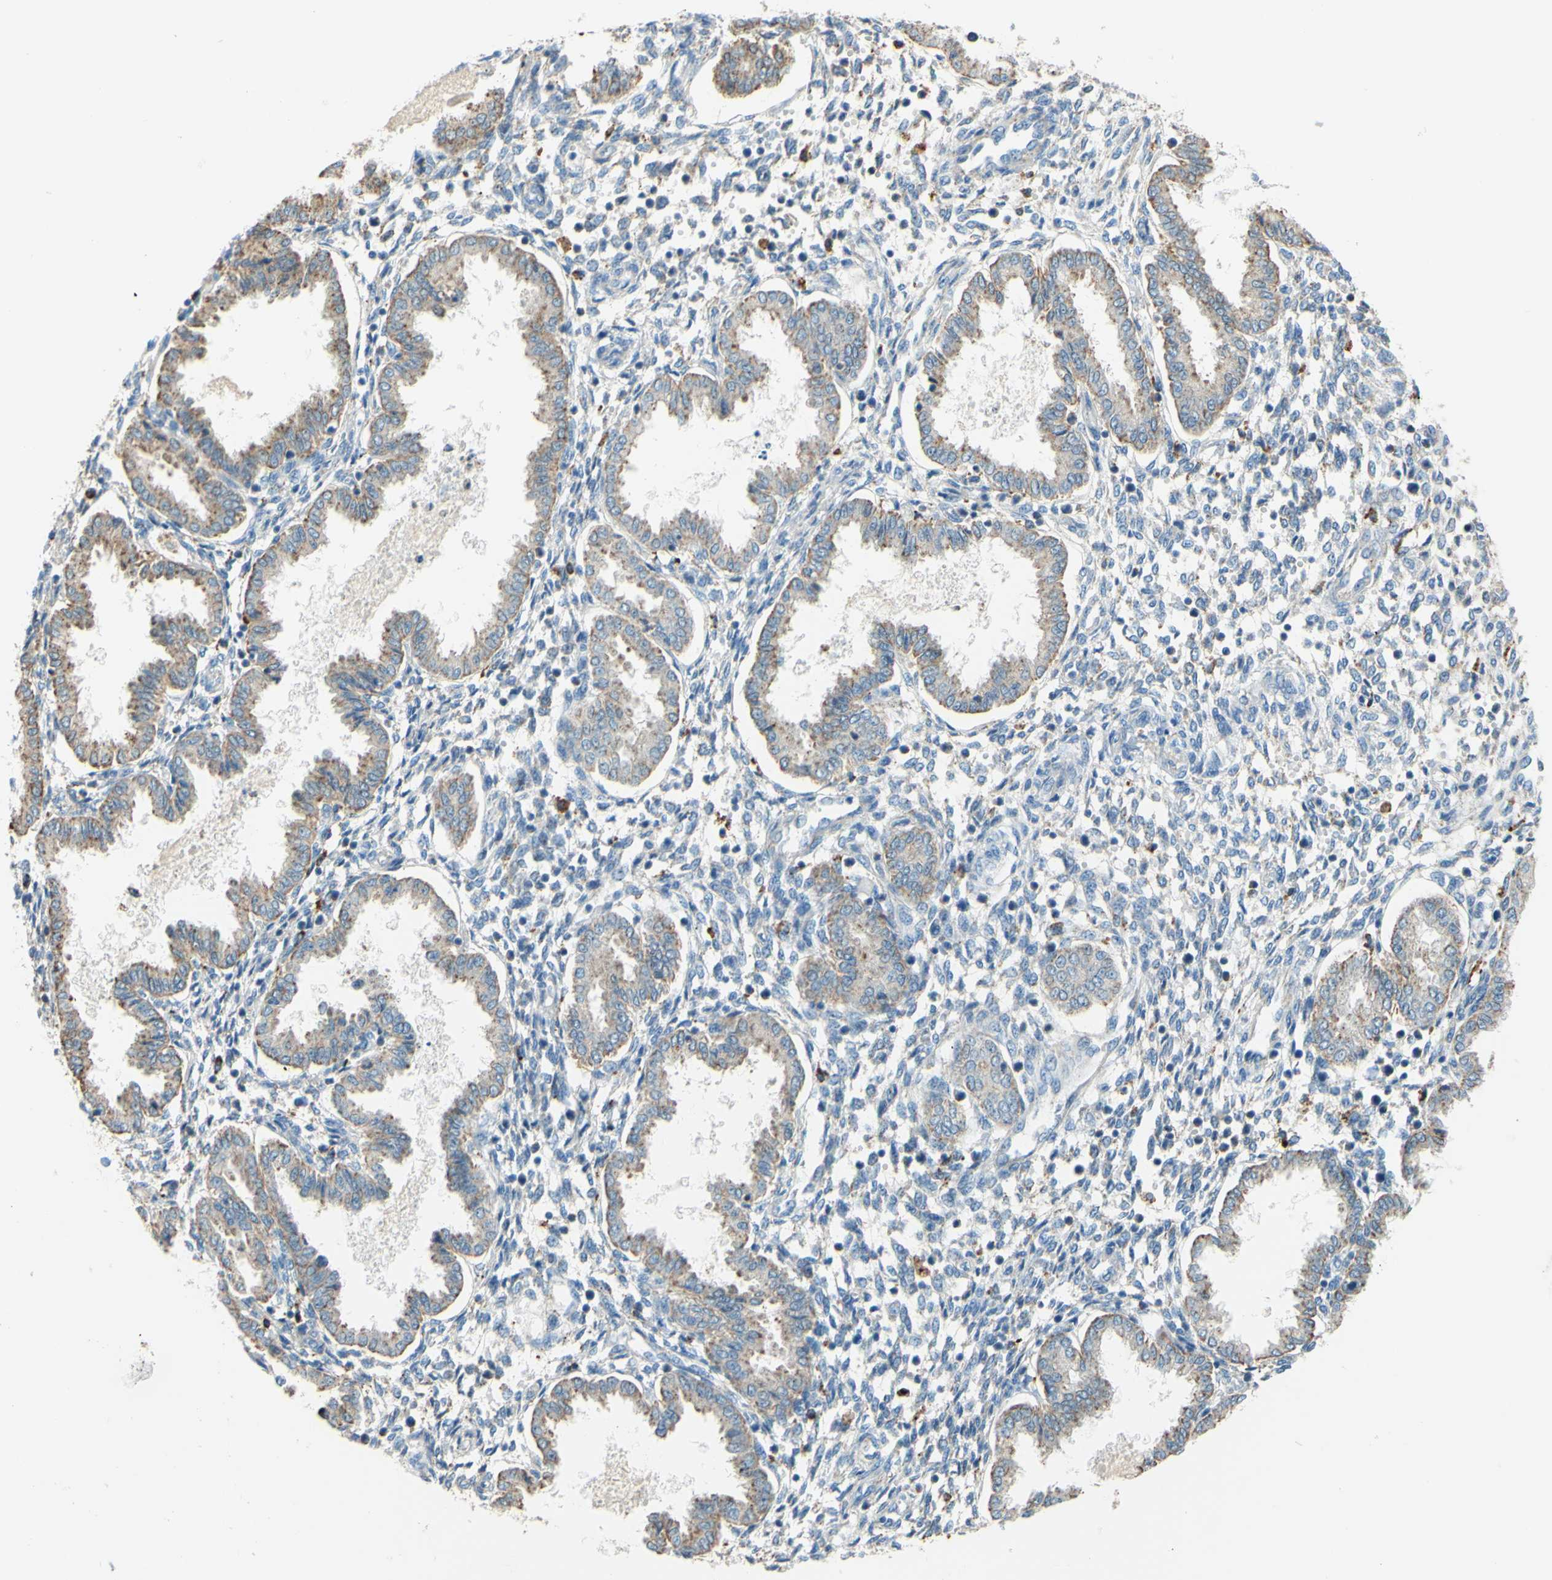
{"staining": {"intensity": "weak", "quantity": "25%-75%", "location": "cytoplasmic/membranous"}, "tissue": "endometrium", "cell_type": "Cells in endometrial stroma", "image_type": "normal", "snomed": [{"axis": "morphology", "description": "Normal tissue, NOS"}, {"axis": "topography", "description": "Endometrium"}], "caption": "This histopathology image exhibits normal endometrium stained with immunohistochemistry (IHC) to label a protein in brown. The cytoplasmic/membranous of cells in endometrial stroma show weak positivity for the protein. Nuclei are counter-stained blue.", "gene": "CTSD", "patient": {"sex": "female", "age": 33}}